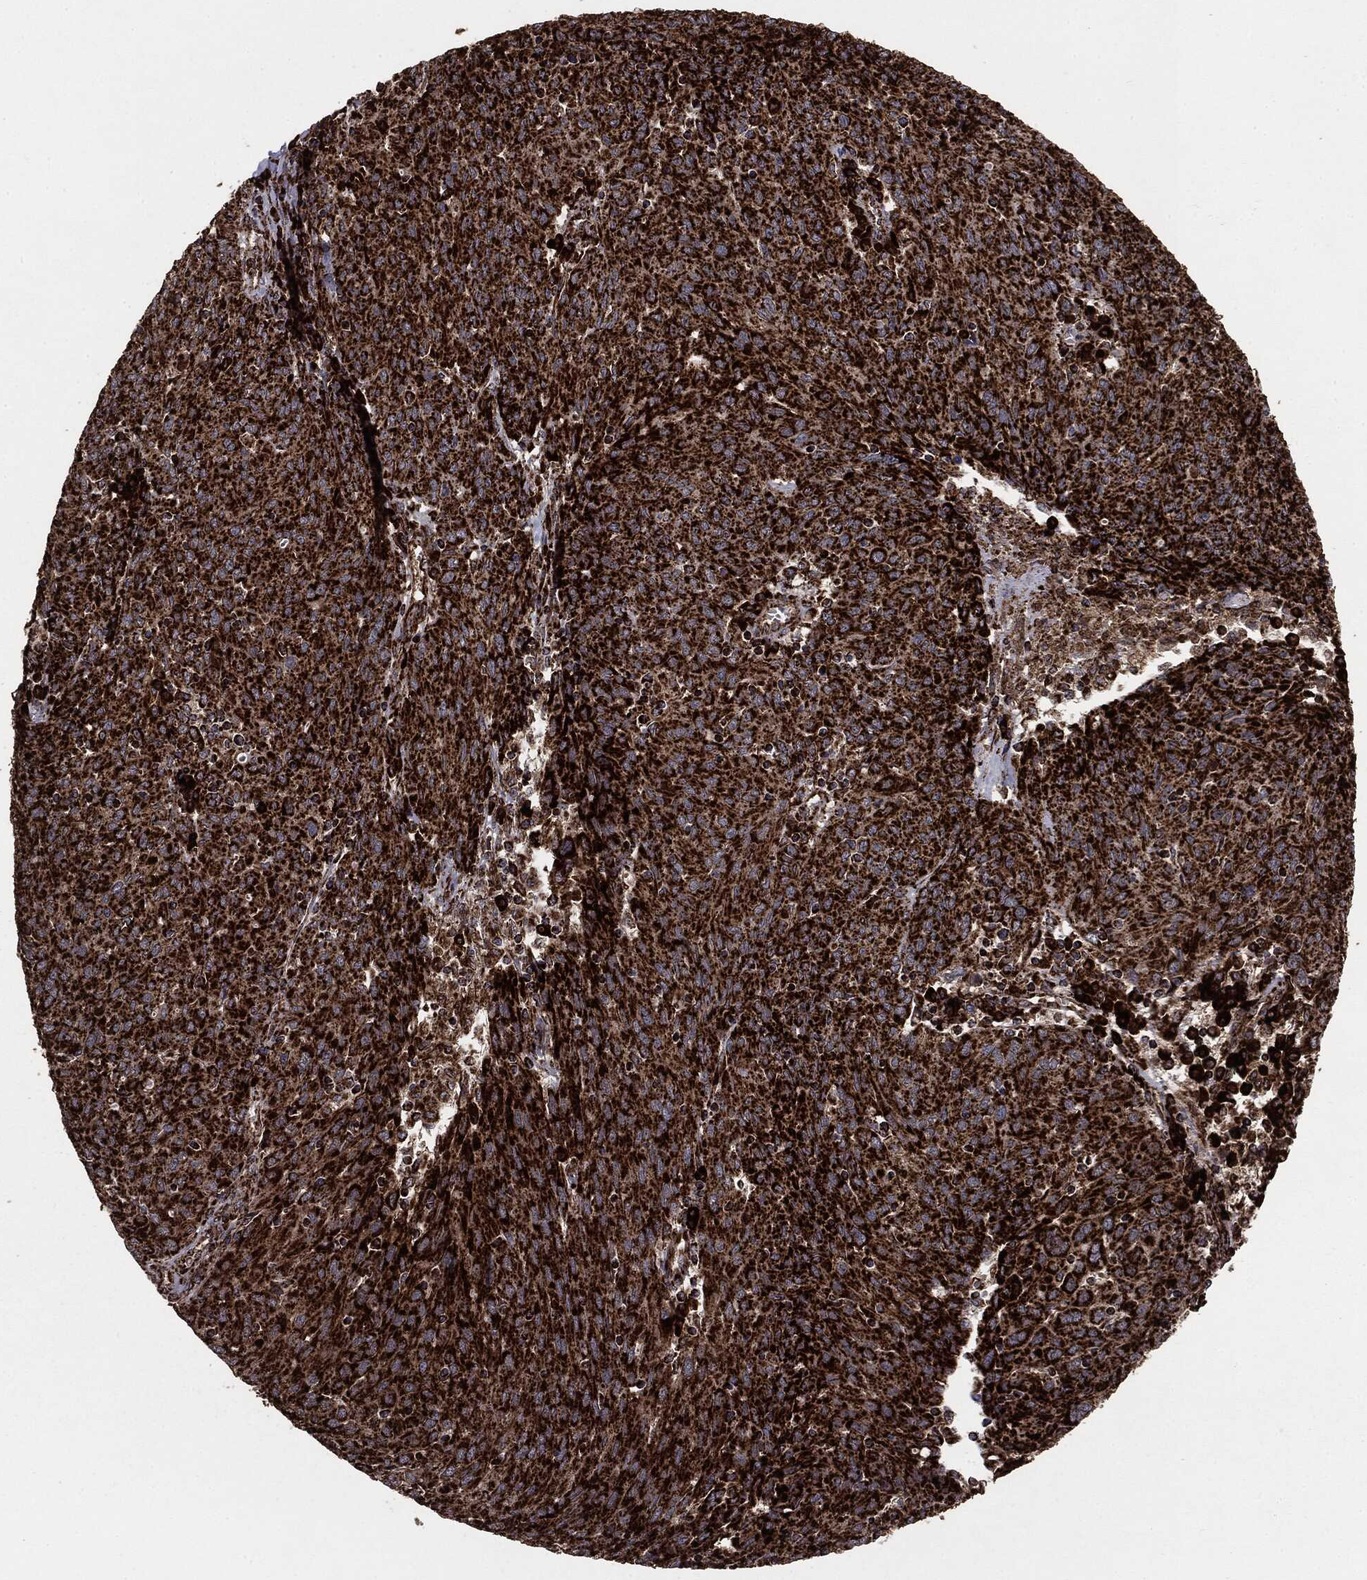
{"staining": {"intensity": "strong", "quantity": ">75%", "location": "cytoplasmic/membranous"}, "tissue": "ovarian cancer", "cell_type": "Tumor cells", "image_type": "cancer", "snomed": [{"axis": "morphology", "description": "Carcinoma, endometroid"}, {"axis": "topography", "description": "Ovary"}], "caption": "Immunohistochemical staining of human endometroid carcinoma (ovarian) displays high levels of strong cytoplasmic/membranous expression in approximately >75% of tumor cells. (Stains: DAB (3,3'-diaminobenzidine) in brown, nuclei in blue, Microscopy: brightfield microscopy at high magnification).", "gene": "MAP2K1", "patient": {"sex": "female", "age": 50}}